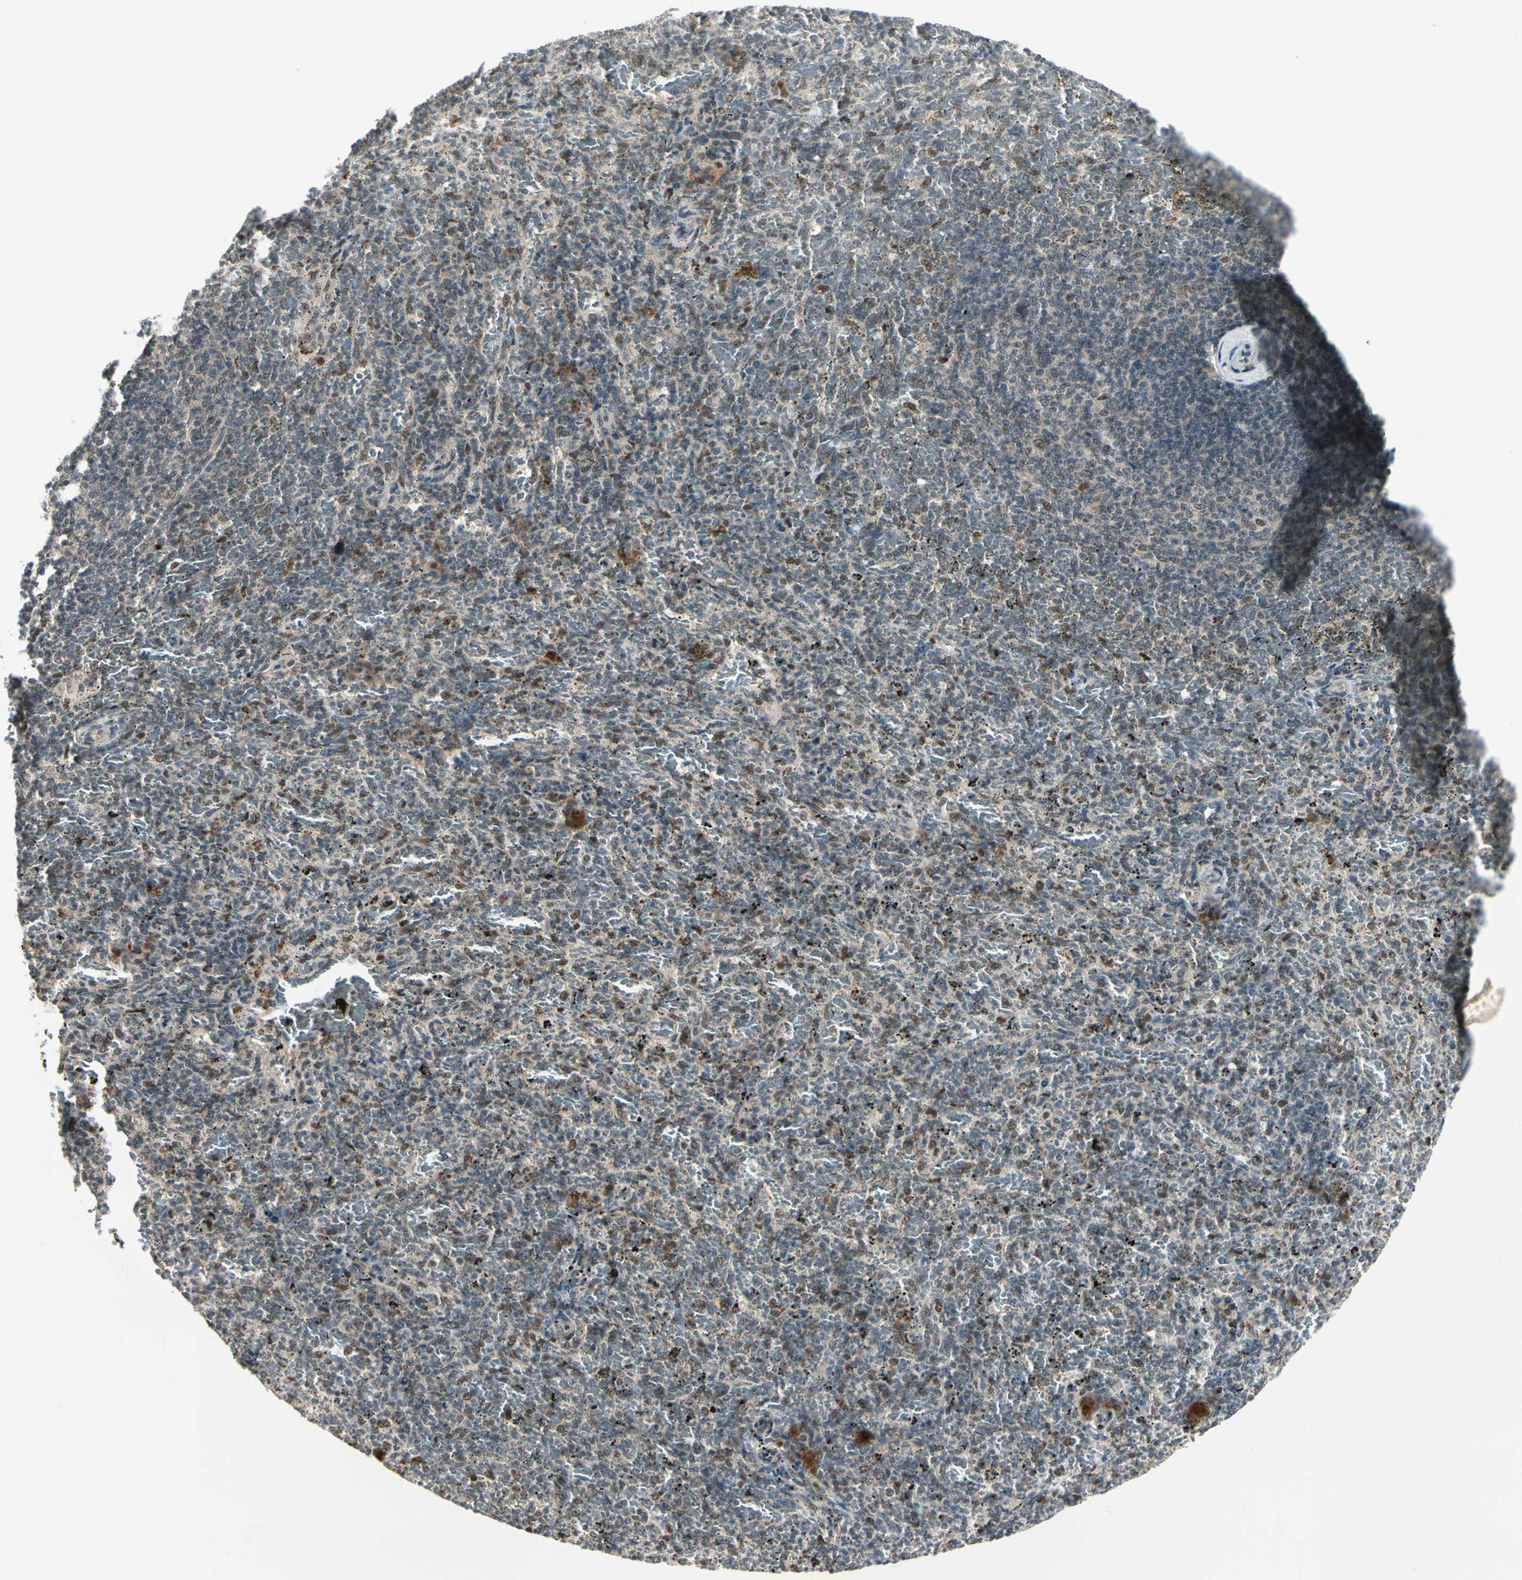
{"staining": {"intensity": "weak", "quantity": "<25%", "location": "nuclear"}, "tissue": "spleen", "cell_type": "Cells in red pulp", "image_type": "normal", "snomed": [{"axis": "morphology", "description": "Normal tissue, NOS"}, {"axis": "topography", "description": "Spleen"}], "caption": "Immunohistochemistry (IHC) of benign spleen displays no positivity in cells in red pulp. Brightfield microscopy of immunohistochemistry stained with DAB (3,3'-diaminobenzidine) (brown) and hematoxylin (blue), captured at high magnification.", "gene": "GTF3A", "patient": {"sex": "female", "age": 43}}